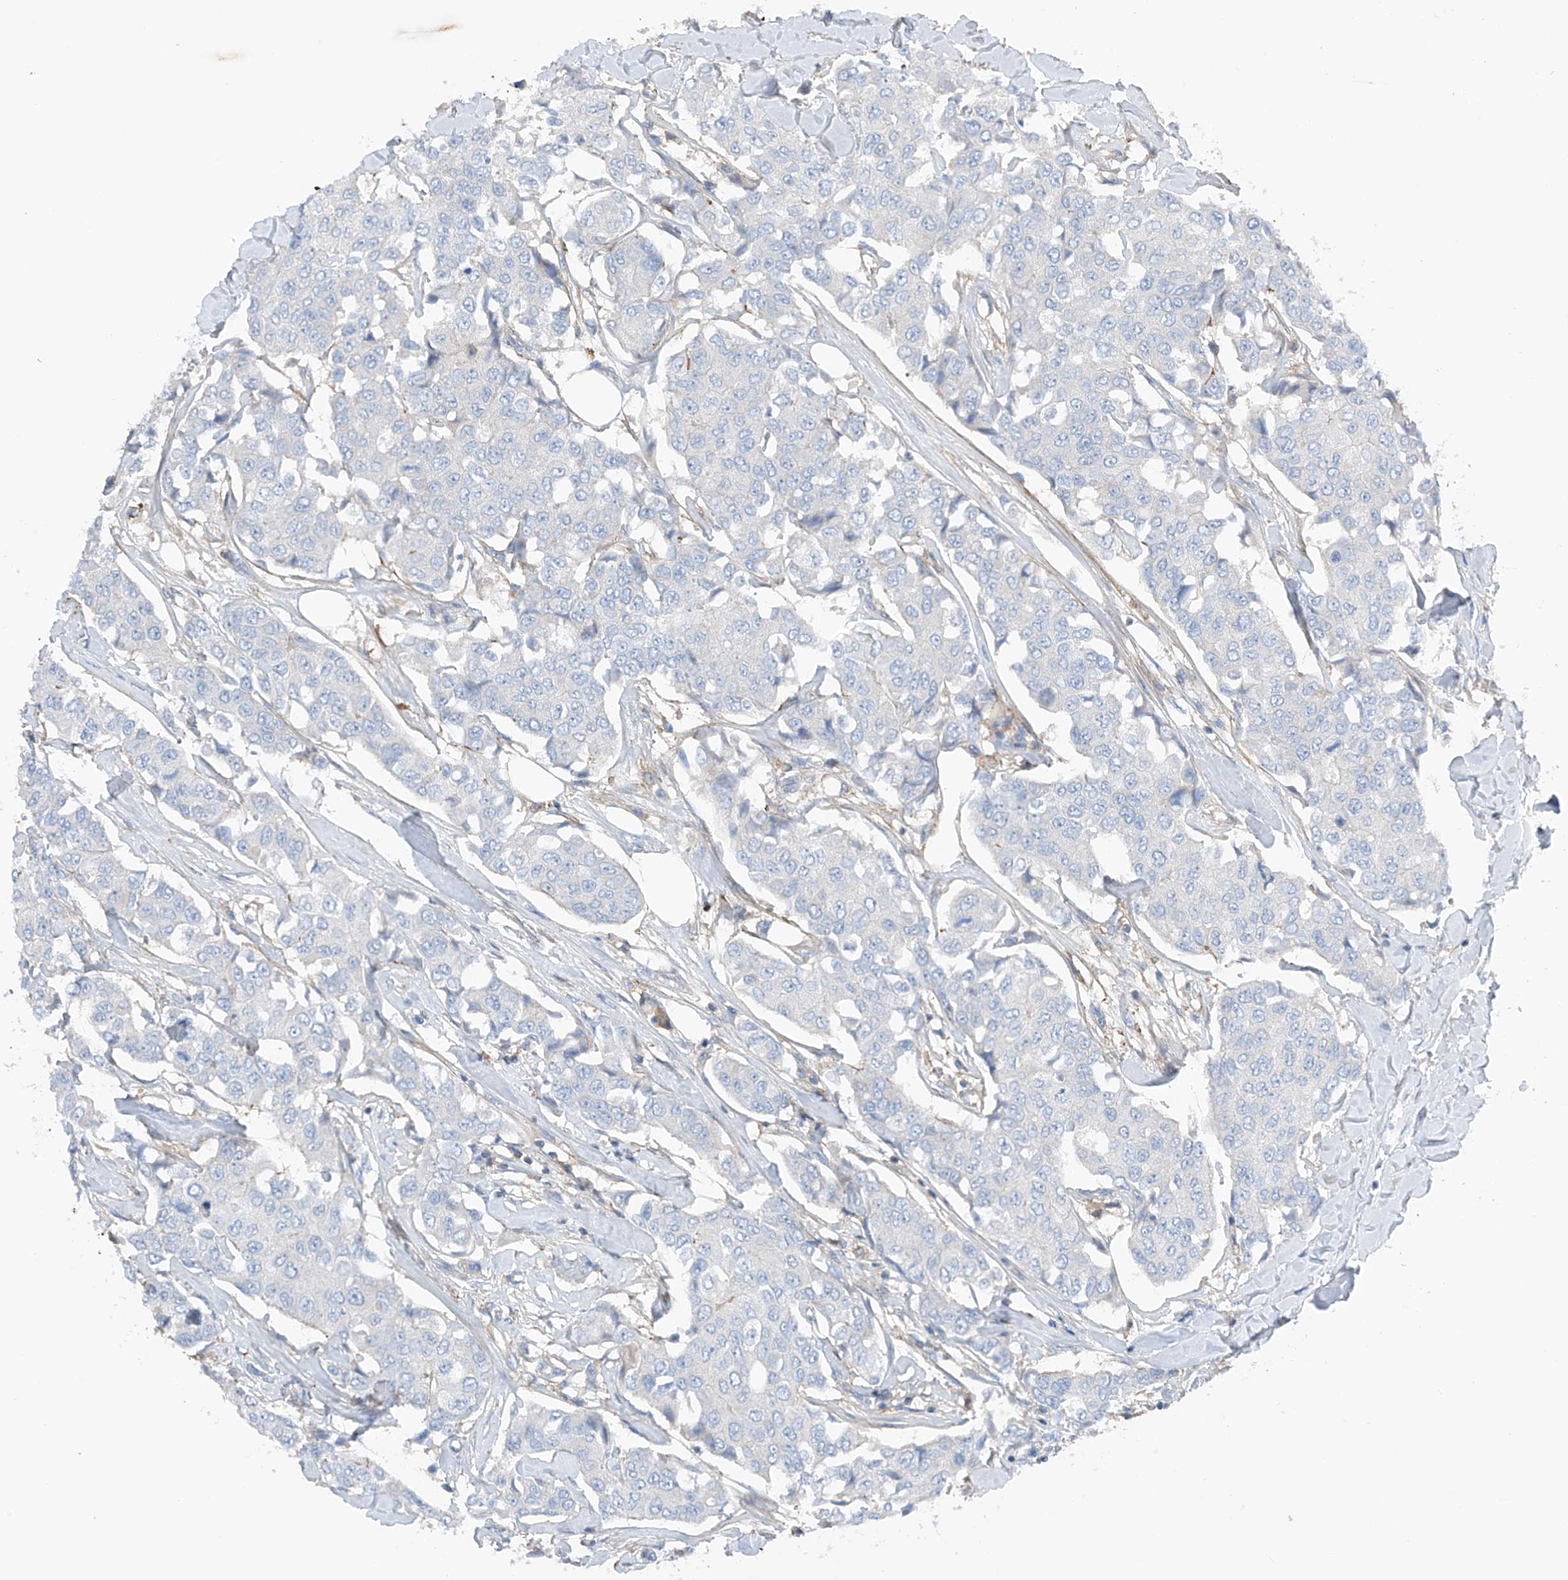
{"staining": {"intensity": "negative", "quantity": "none", "location": "none"}, "tissue": "breast cancer", "cell_type": "Tumor cells", "image_type": "cancer", "snomed": [{"axis": "morphology", "description": "Duct carcinoma"}, {"axis": "topography", "description": "Breast"}], "caption": "Tumor cells are negative for protein expression in human breast cancer.", "gene": "NALCN", "patient": {"sex": "female", "age": 80}}